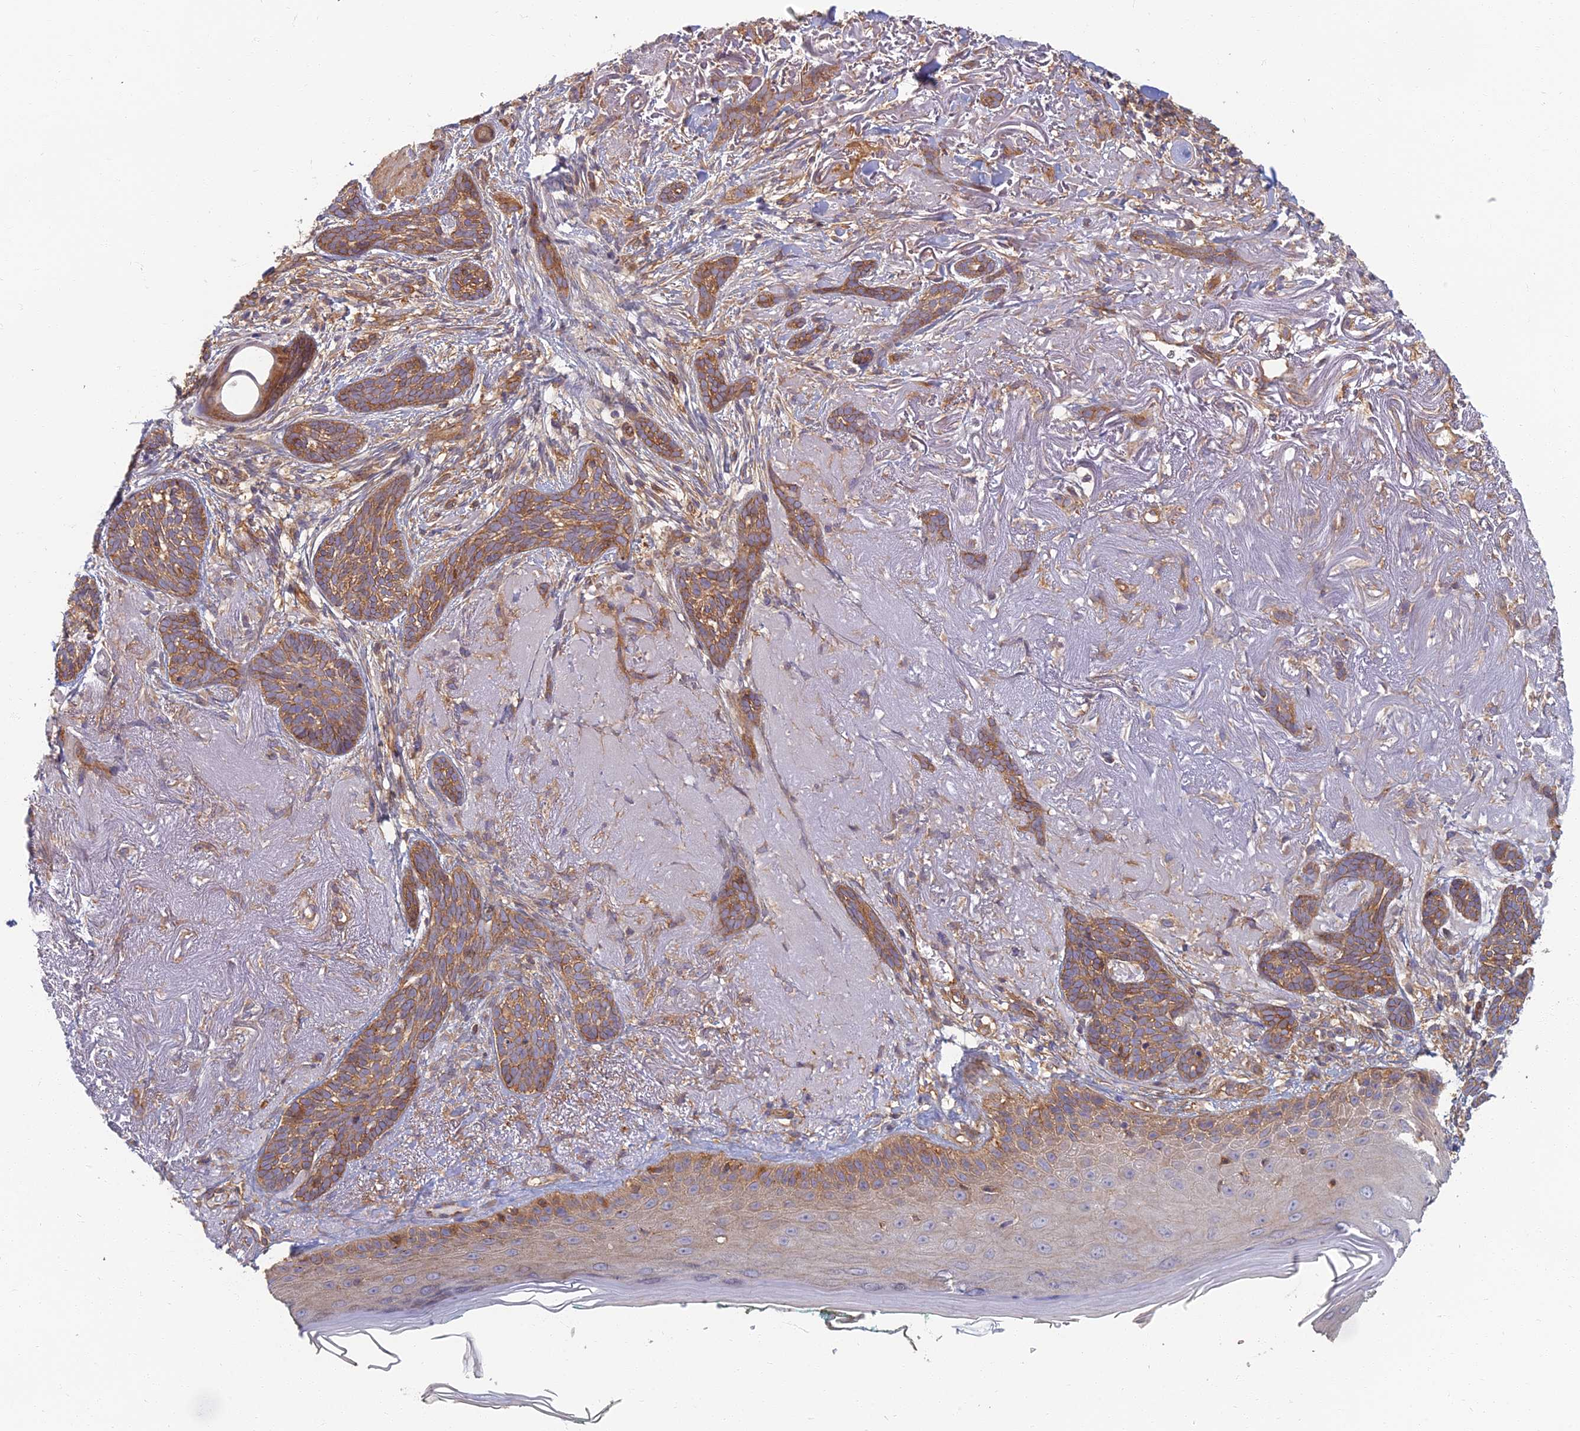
{"staining": {"intensity": "moderate", "quantity": ">75%", "location": "cytoplasmic/membranous"}, "tissue": "skin cancer", "cell_type": "Tumor cells", "image_type": "cancer", "snomed": [{"axis": "morphology", "description": "Basal cell carcinoma"}, {"axis": "topography", "description": "Skin"}], "caption": "Skin basal cell carcinoma tissue displays moderate cytoplasmic/membranous expression in about >75% of tumor cells", "gene": "RBSN", "patient": {"sex": "male", "age": 71}}